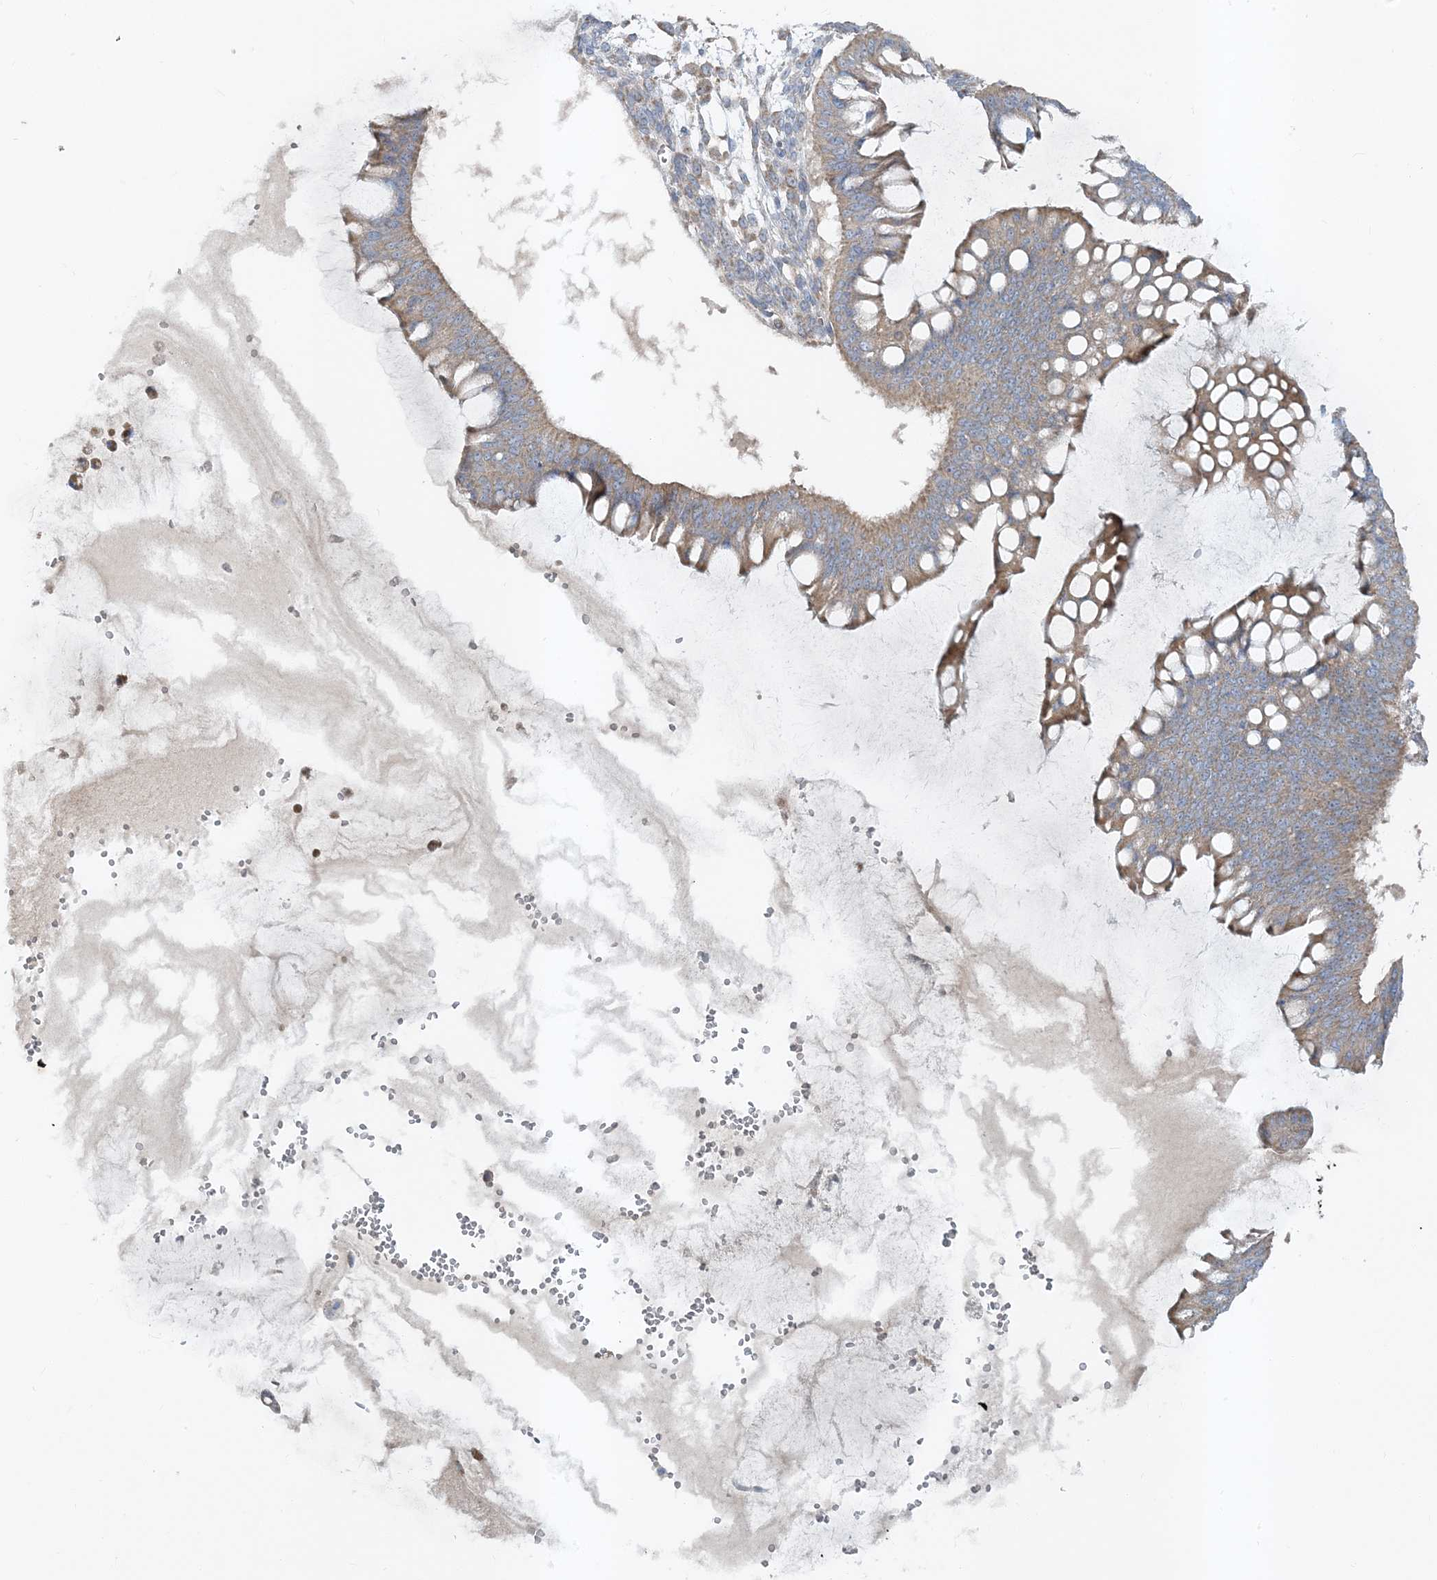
{"staining": {"intensity": "moderate", "quantity": ">75%", "location": "cytoplasmic/membranous"}, "tissue": "ovarian cancer", "cell_type": "Tumor cells", "image_type": "cancer", "snomed": [{"axis": "morphology", "description": "Cystadenocarcinoma, mucinous, NOS"}, {"axis": "topography", "description": "Ovary"}], "caption": "This micrograph shows ovarian cancer stained with immunohistochemistry (IHC) to label a protein in brown. The cytoplasmic/membranous of tumor cells show moderate positivity for the protein. Nuclei are counter-stained blue.", "gene": "LEXM", "patient": {"sex": "female", "age": 73}}